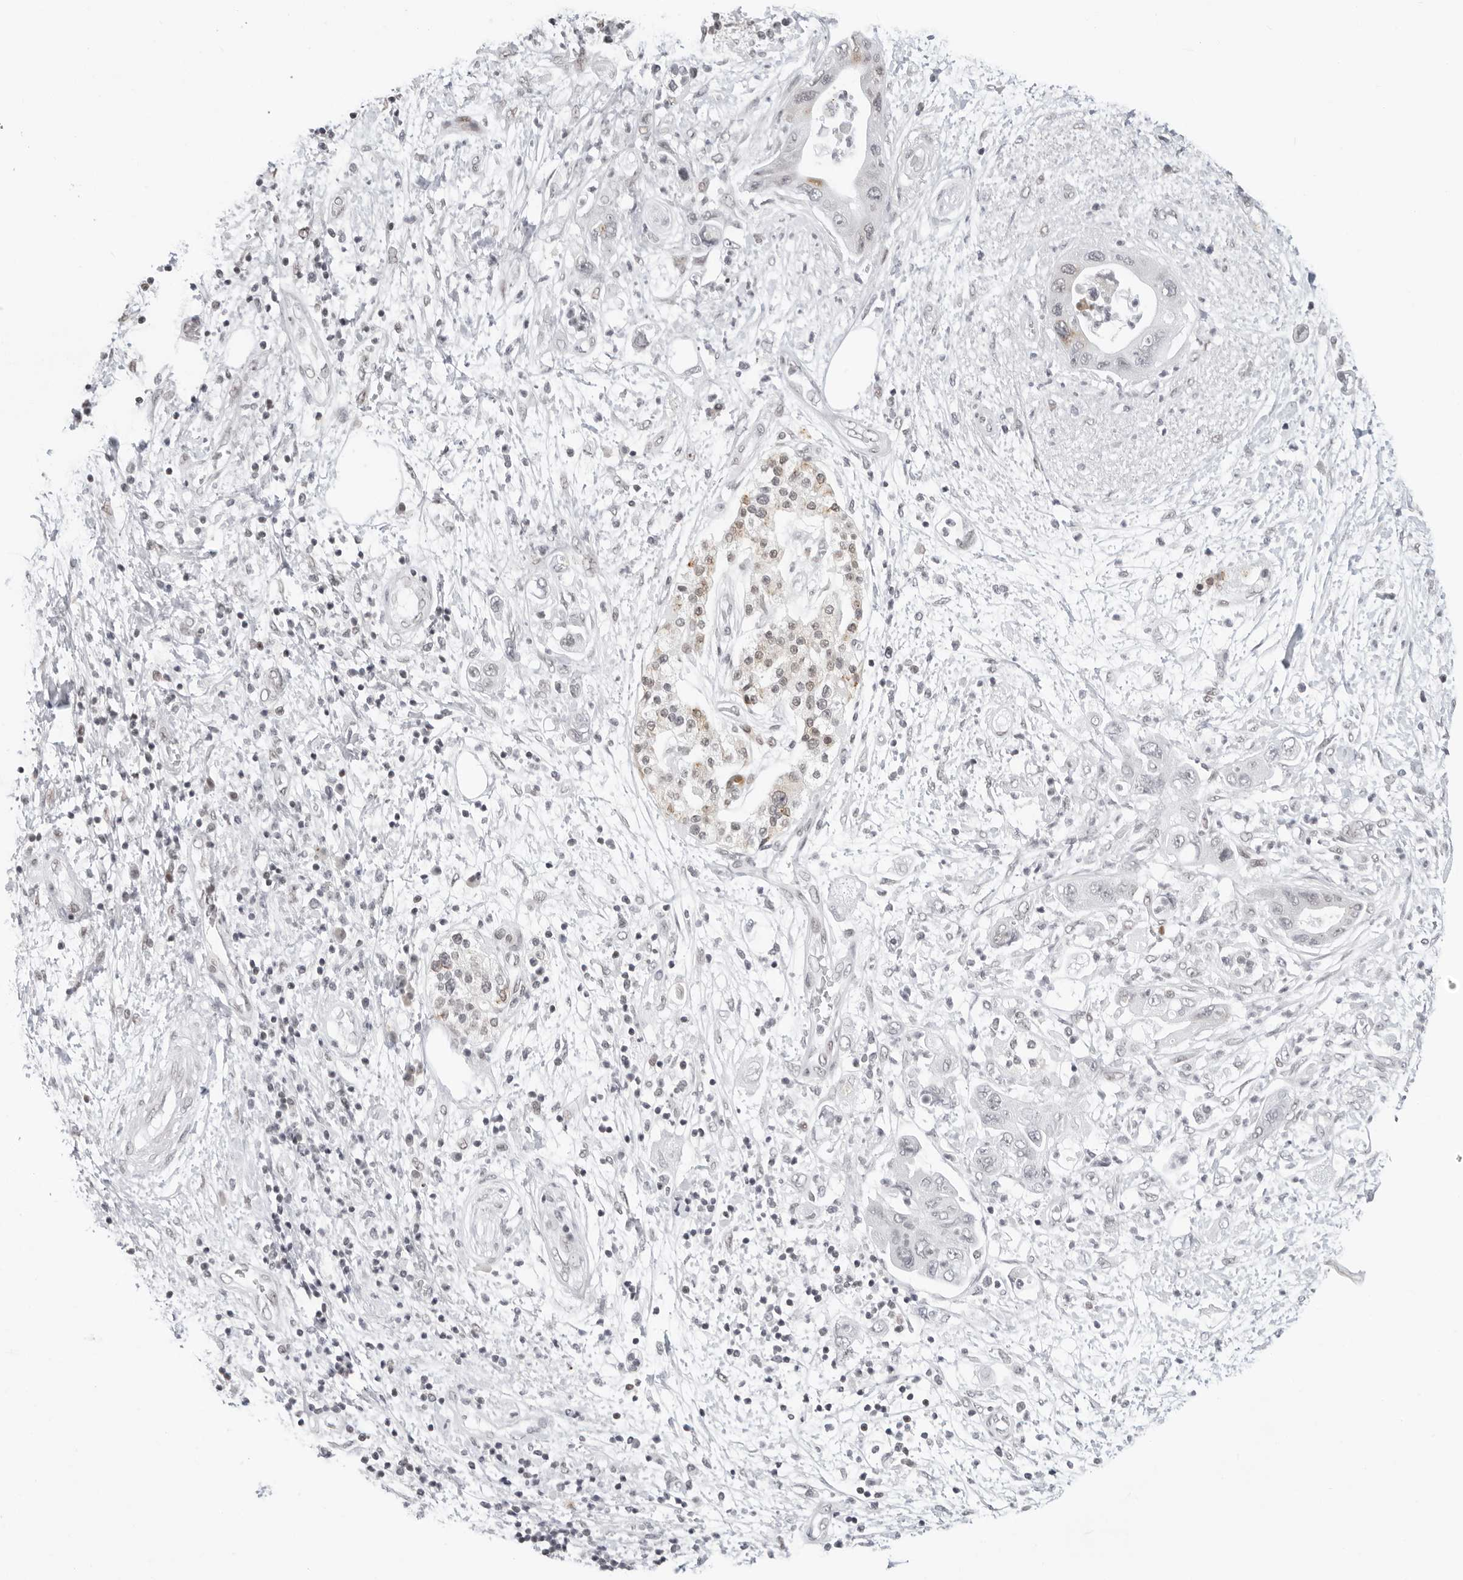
{"staining": {"intensity": "negative", "quantity": "none", "location": "none"}, "tissue": "pancreatic cancer", "cell_type": "Tumor cells", "image_type": "cancer", "snomed": [{"axis": "morphology", "description": "Adenocarcinoma, NOS"}, {"axis": "topography", "description": "Pancreas"}], "caption": "An IHC image of pancreatic cancer (adenocarcinoma) is shown. There is no staining in tumor cells of pancreatic cancer (adenocarcinoma).", "gene": "MSH6", "patient": {"sex": "female", "age": 73}}